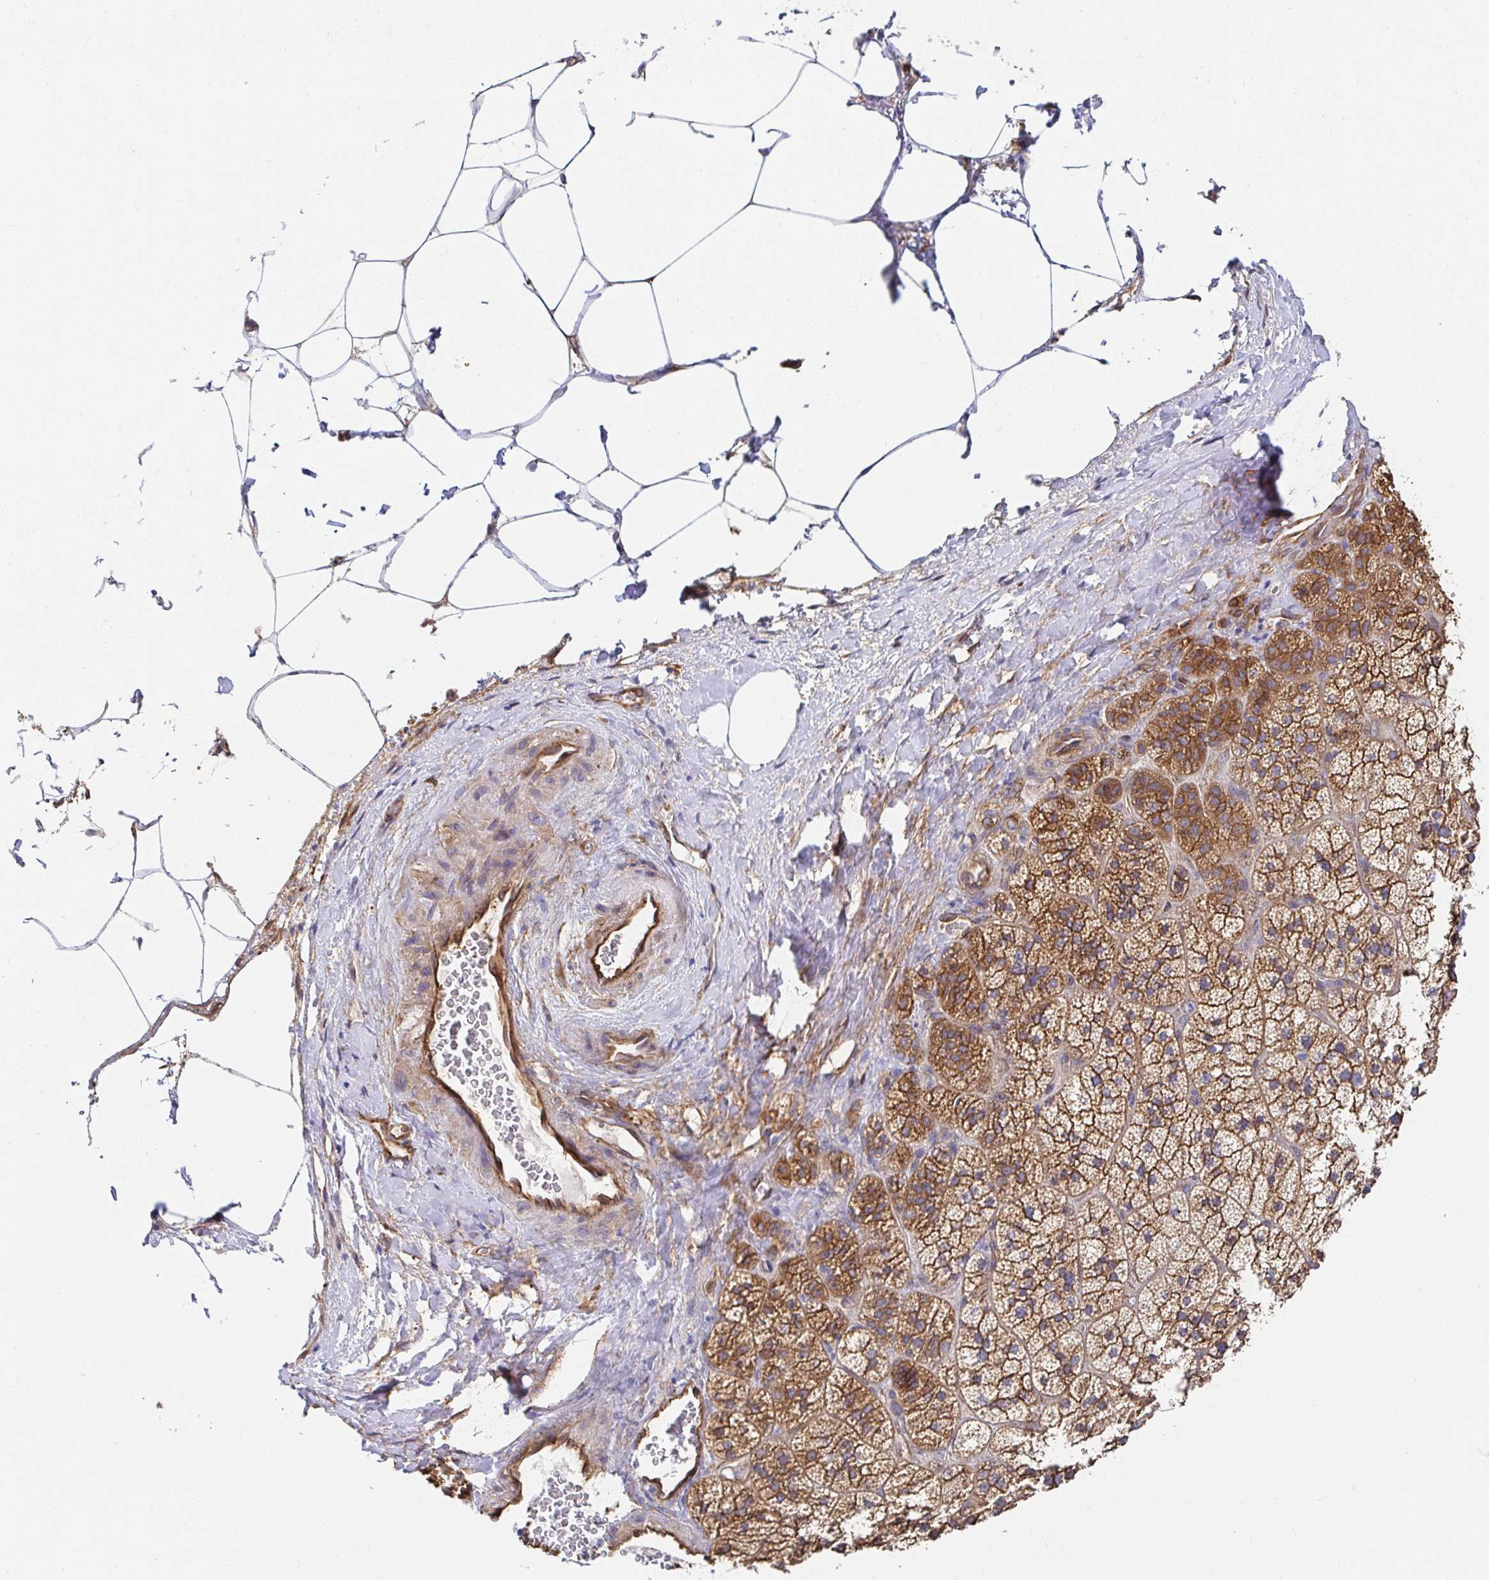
{"staining": {"intensity": "moderate", "quantity": ">75%", "location": "cytoplasmic/membranous"}, "tissue": "adrenal gland", "cell_type": "Glandular cells", "image_type": "normal", "snomed": [{"axis": "morphology", "description": "Normal tissue, NOS"}, {"axis": "topography", "description": "Adrenal gland"}], "caption": "Human adrenal gland stained with a brown dye exhibits moderate cytoplasmic/membranous positive positivity in about >75% of glandular cells.", "gene": "CTTN", "patient": {"sex": "male", "age": 57}}